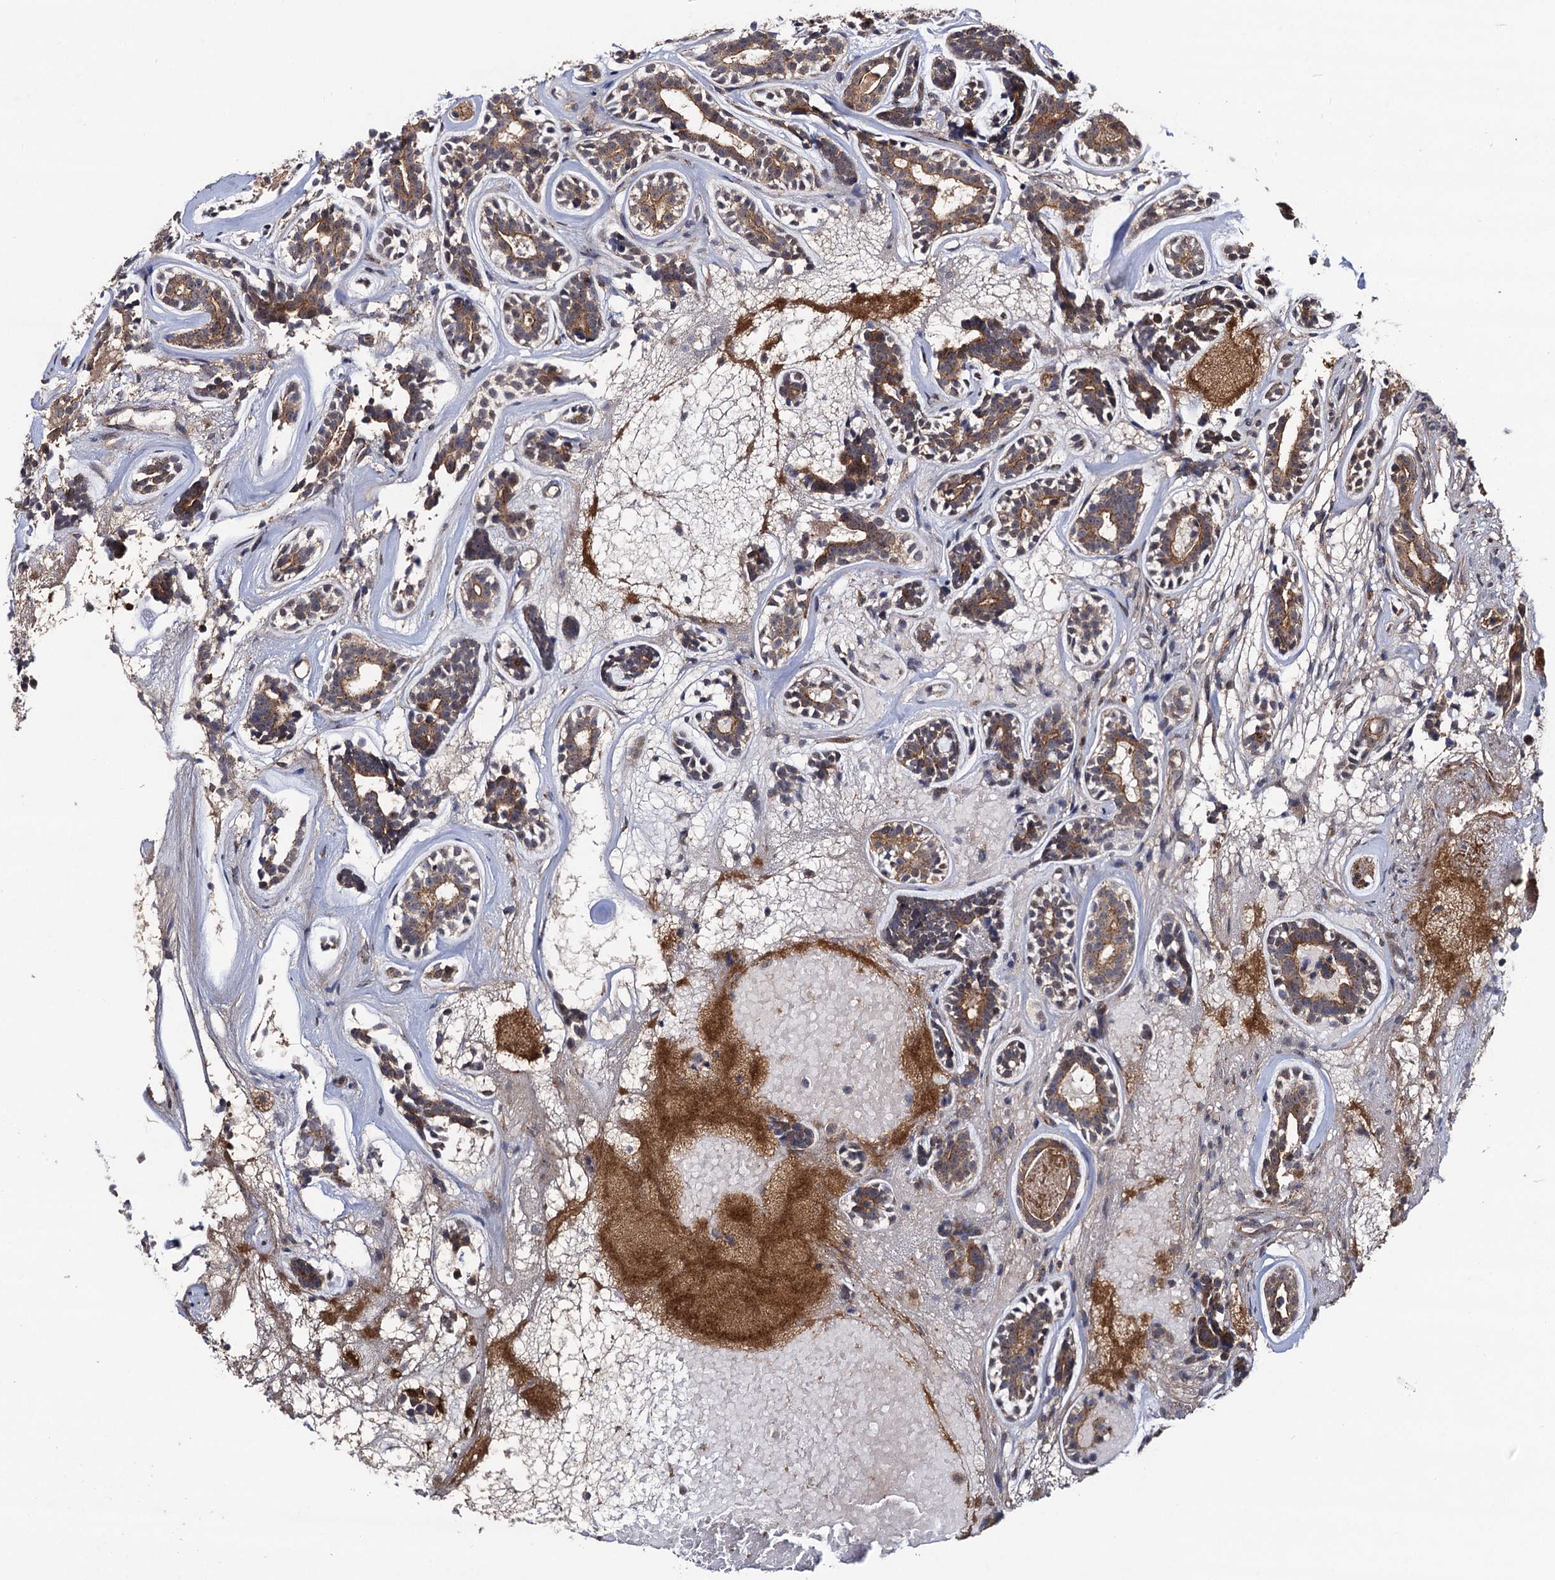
{"staining": {"intensity": "moderate", "quantity": ">75%", "location": "cytoplasmic/membranous"}, "tissue": "head and neck cancer", "cell_type": "Tumor cells", "image_type": "cancer", "snomed": [{"axis": "morphology", "description": "Adenocarcinoma, NOS"}, {"axis": "topography", "description": "Subcutis"}, {"axis": "topography", "description": "Head-Neck"}], "caption": "The immunohistochemical stain shows moderate cytoplasmic/membranous staining in tumor cells of adenocarcinoma (head and neck) tissue.", "gene": "KXD1", "patient": {"sex": "female", "age": 73}}